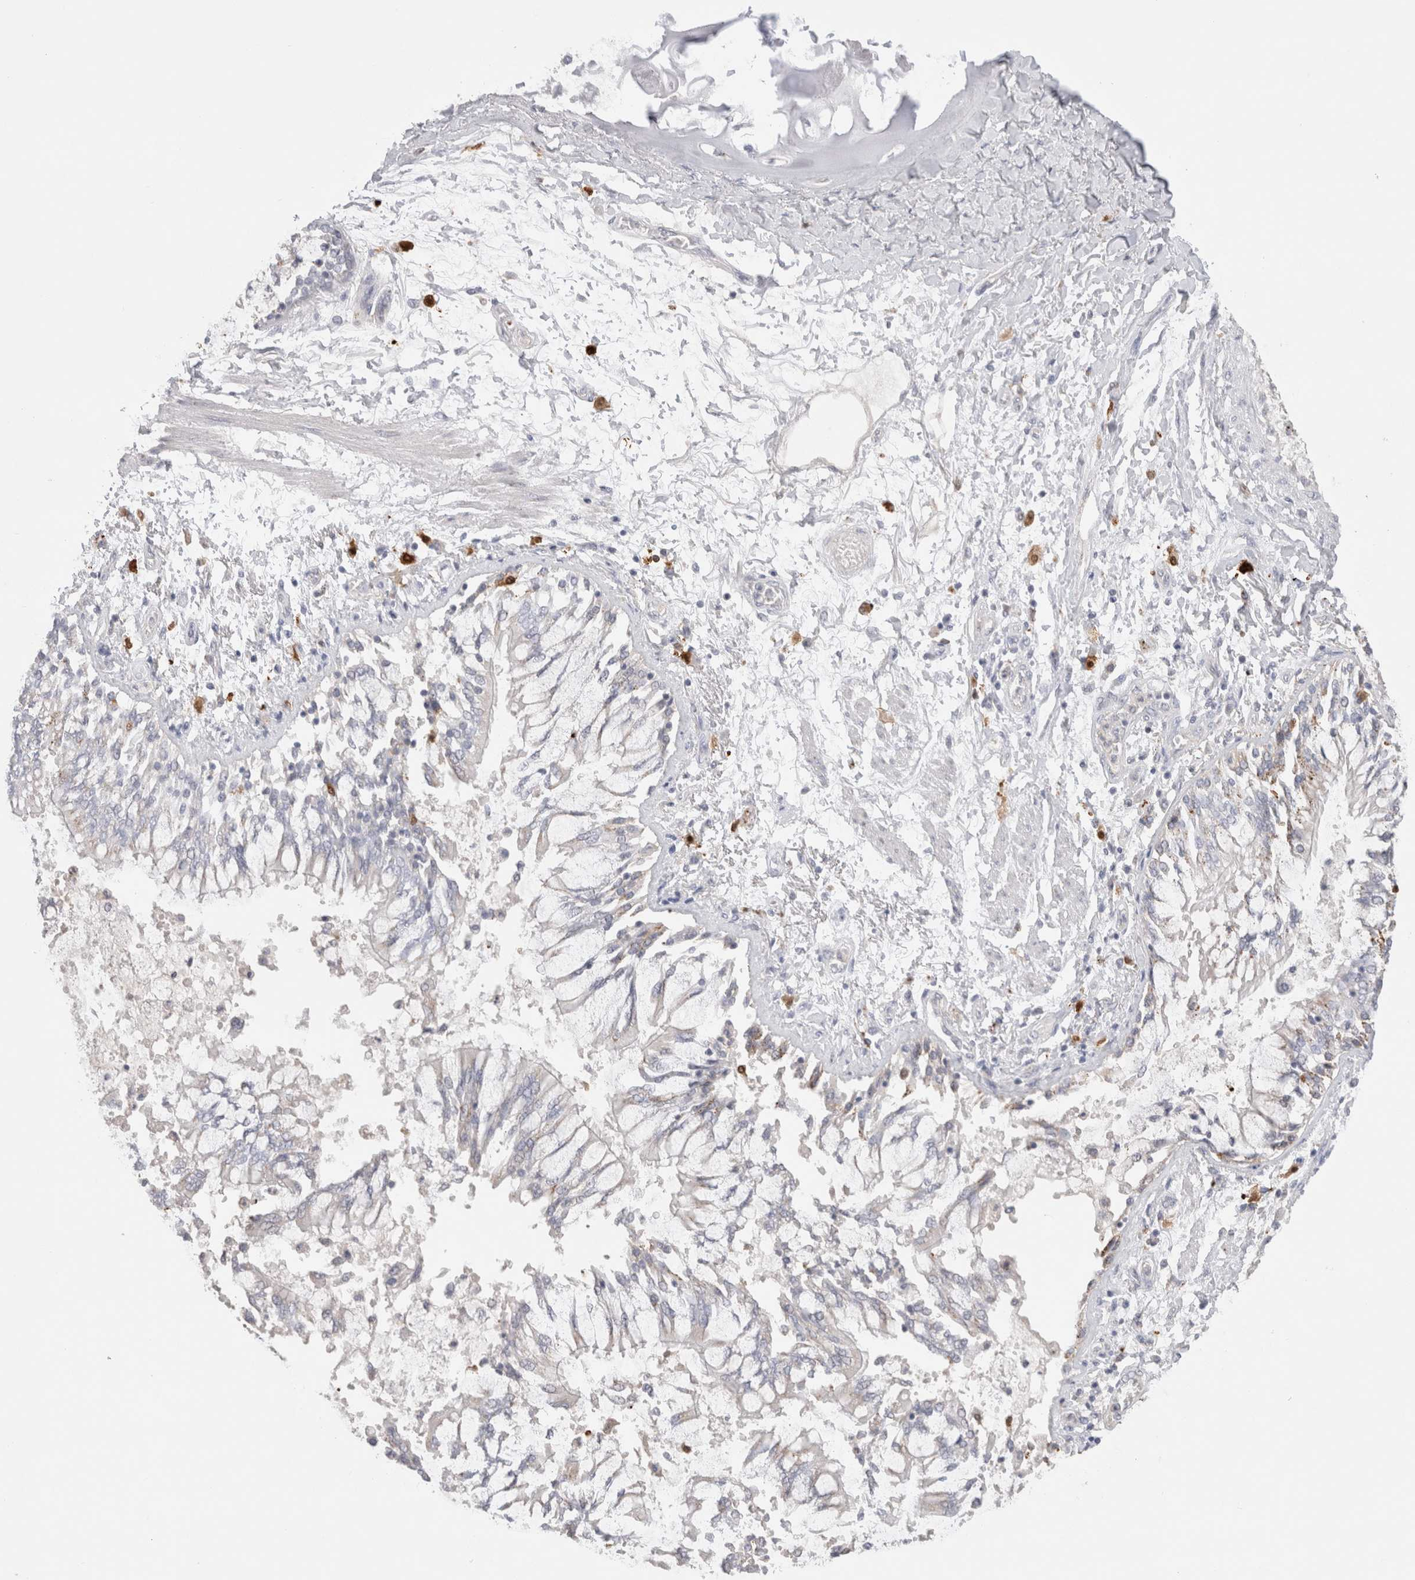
{"staining": {"intensity": "weak", "quantity": "<25%", "location": "cytoplasmic/membranous"}, "tissue": "lung cancer", "cell_type": "Tumor cells", "image_type": "cancer", "snomed": [{"axis": "morphology", "description": "Normal tissue, NOS"}, {"axis": "morphology", "description": "Squamous cell carcinoma, NOS"}, {"axis": "topography", "description": "Lymph node"}, {"axis": "topography", "description": "Cartilage tissue"}, {"axis": "topography", "description": "Bronchus"}, {"axis": "topography", "description": "Lung"}, {"axis": "topography", "description": "Peripheral nerve tissue"}], "caption": "High power microscopy histopathology image of an immunohistochemistry (IHC) photomicrograph of lung cancer (squamous cell carcinoma), revealing no significant positivity in tumor cells.", "gene": "HPGDS", "patient": {"sex": "female", "age": 49}}